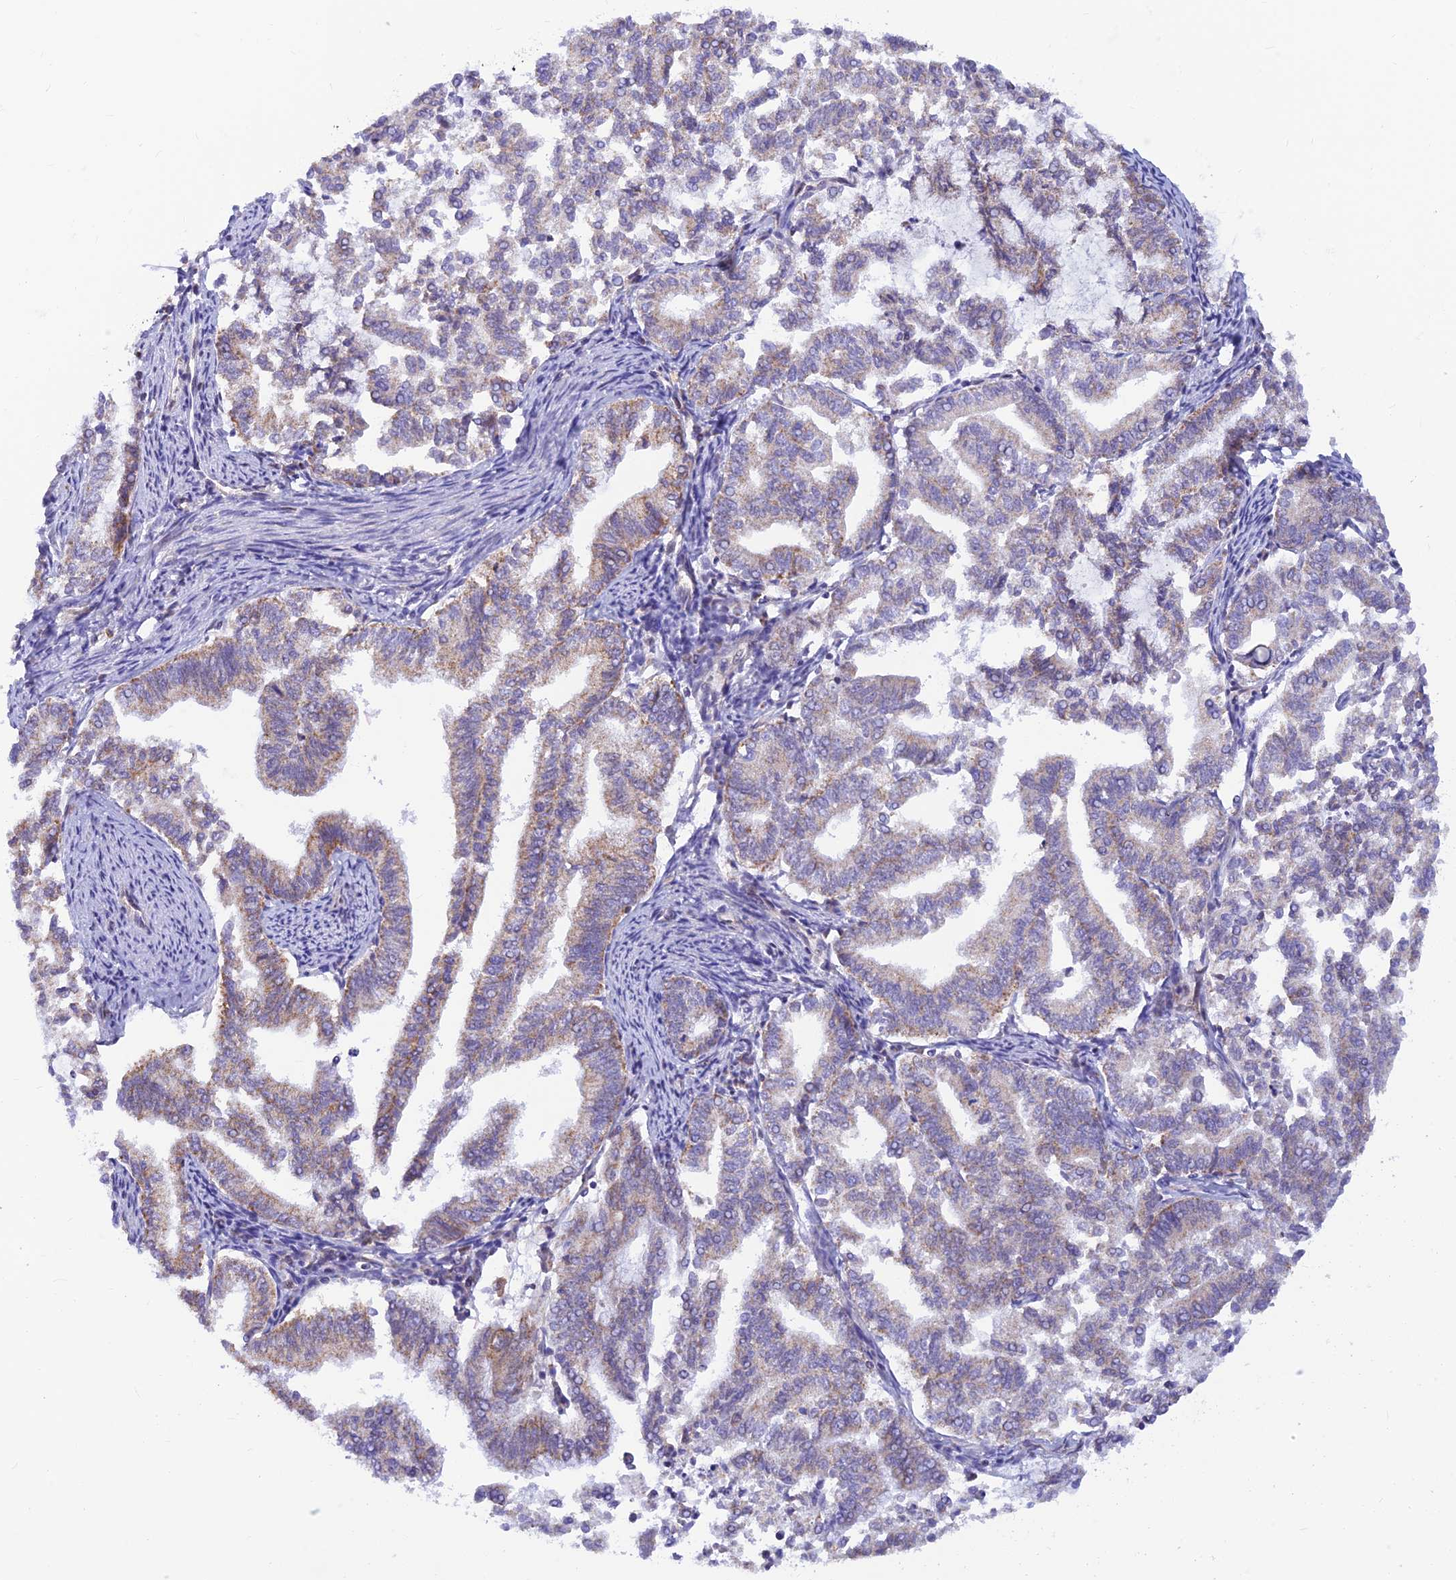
{"staining": {"intensity": "weak", "quantity": "<25%", "location": "cytoplasmic/membranous"}, "tissue": "endometrial cancer", "cell_type": "Tumor cells", "image_type": "cancer", "snomed": [{"axis": "morphology", "description": "Adenocarcinoma, NOS"}, {"axis": "topography", "description": "Endometrium"}], "caption": "High power microscopy micrograph of an immunohistochemistry (IHC) histopathology image of adenocarcinoma (endometrial), revealing no significant positivity in tumor cells.", "gene": "LYSMD2", "patient": {"sex": "female", "age": 79}}